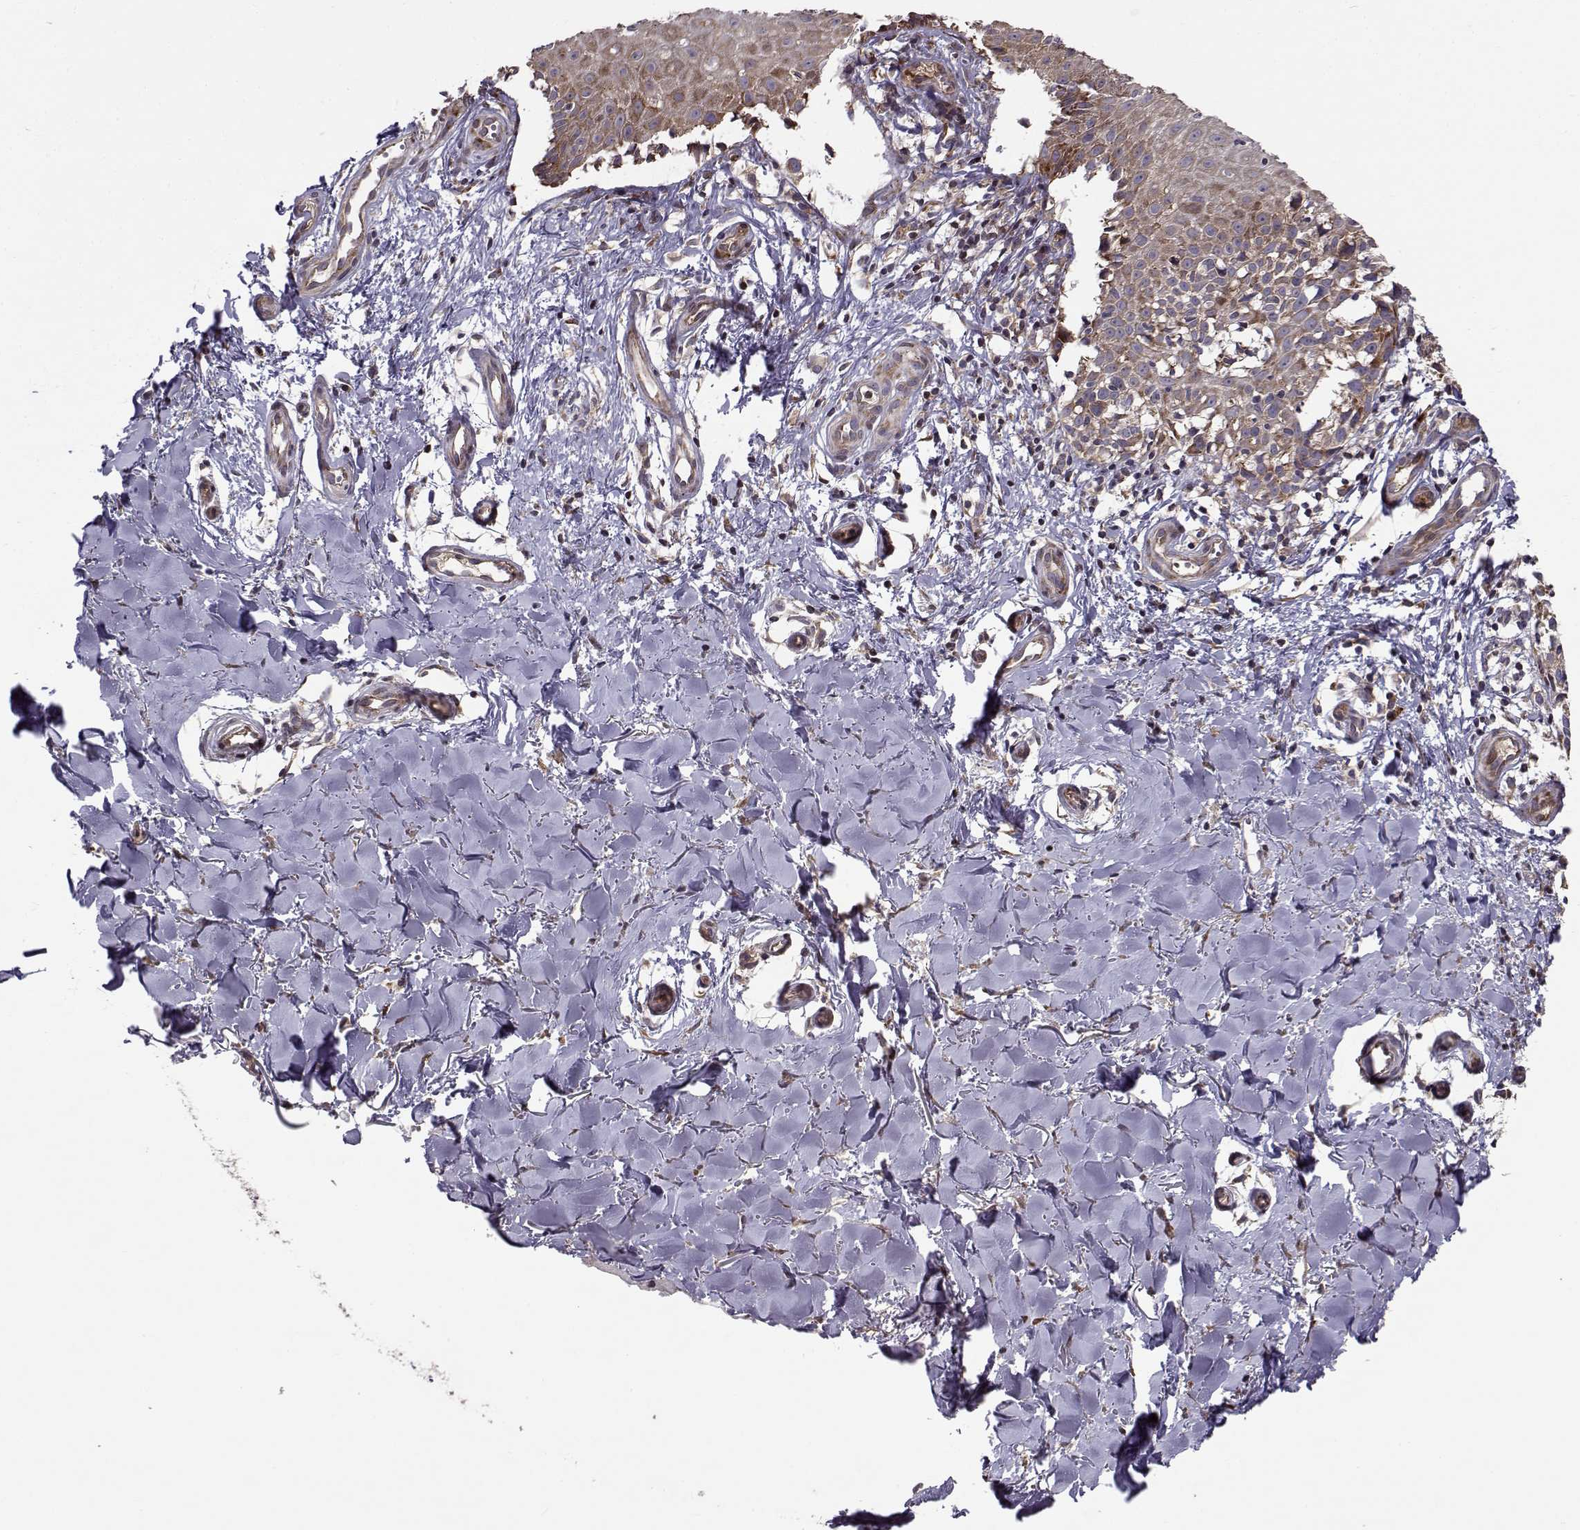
{"staining": {"intensity": "moderate", "quantity": ">75%", "location": "cytoplasmic/membranous"}, "tissue": "melanoma", "cell_type": "Tumor cells", "image_type": "cancer", "snomed": [{"axis": "morphology", "description": "Malignant melanoma, NOS"}, {"axis": "topography", "description": "Skin"}], "caption": "Moderate cytoplasmic/membranous positivity is identified in about >75% of tumor cells in malignant melanoma.", "gene": "RPL31", "patient": {"sex": "female", "age": 53}}